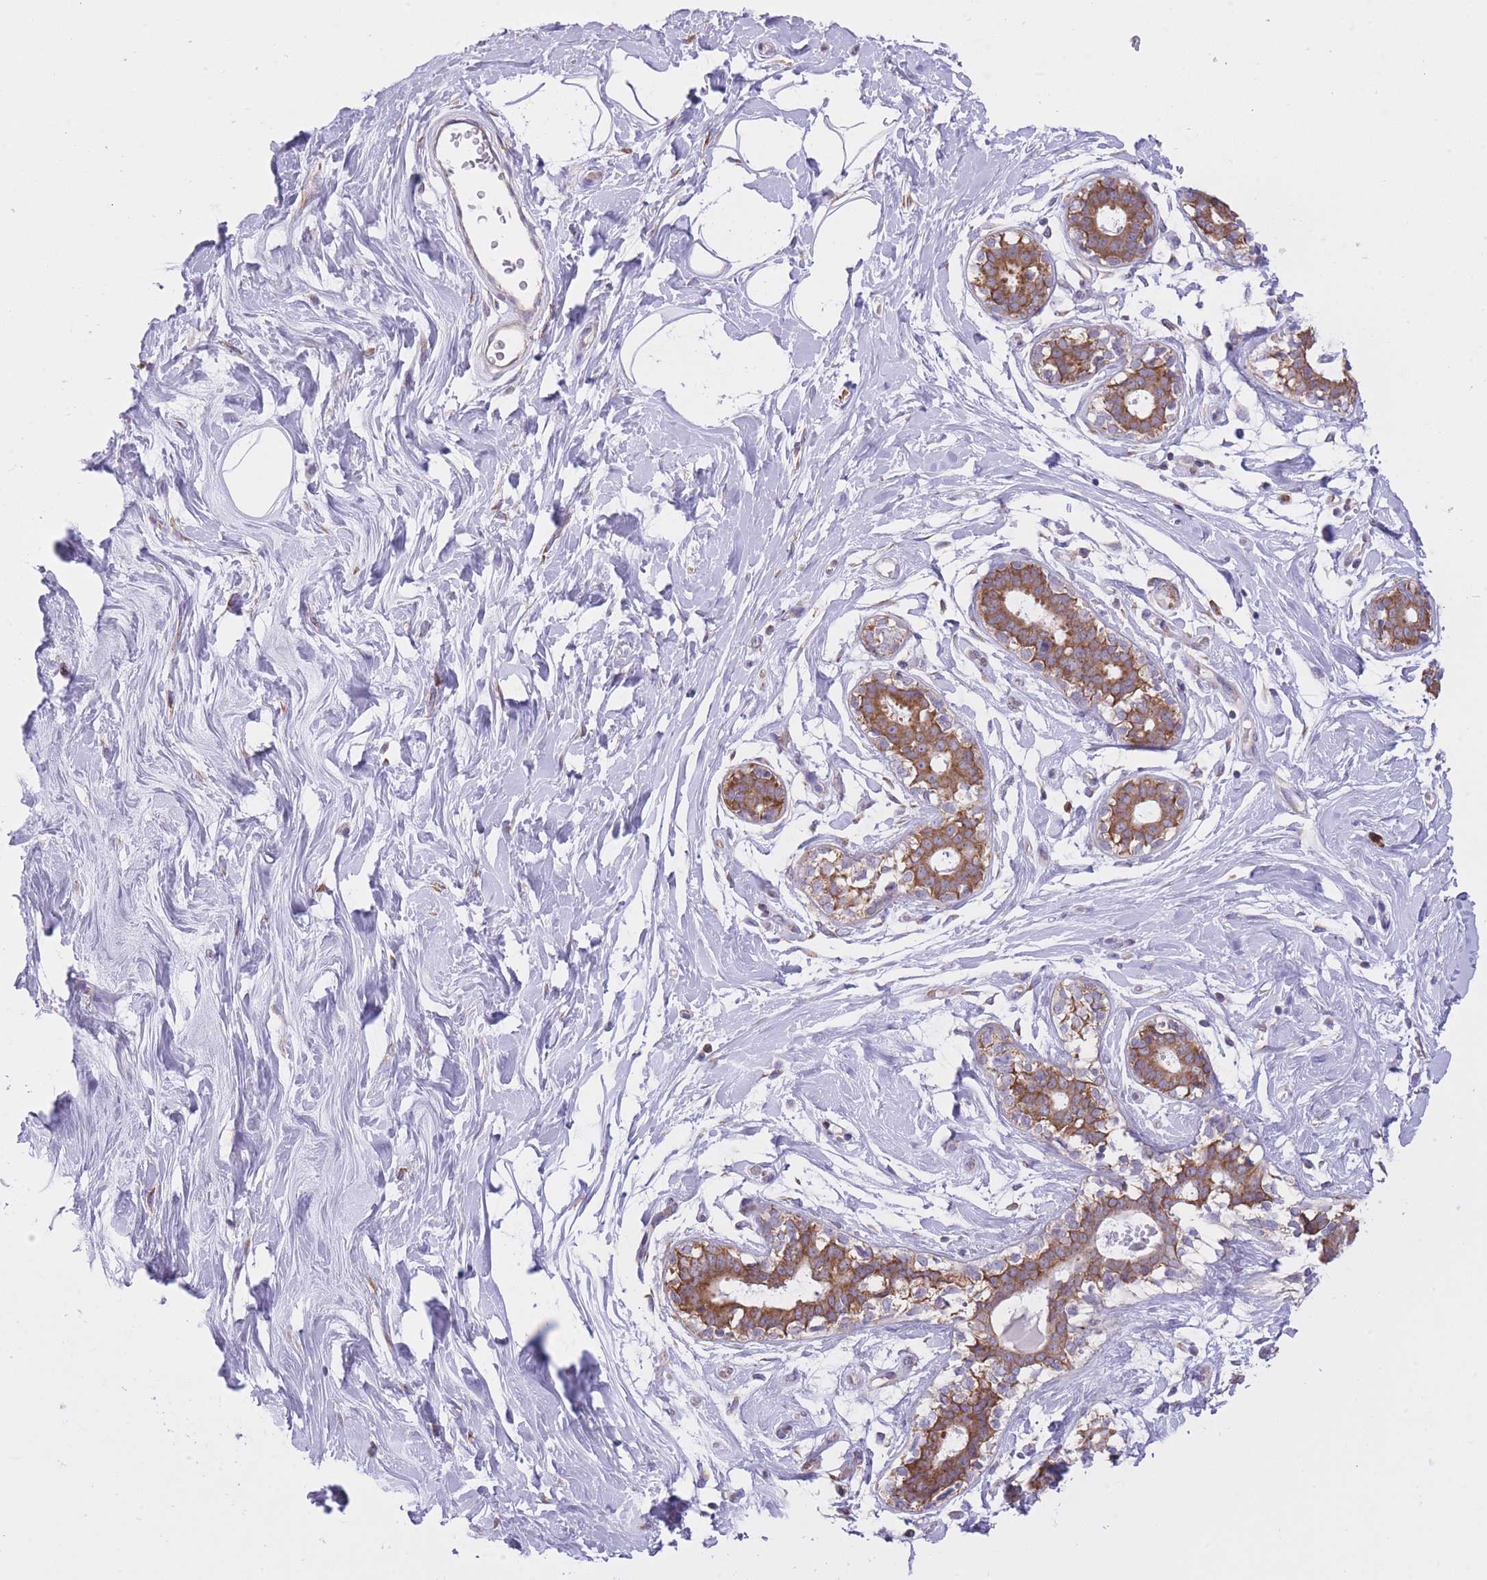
{"staining": {"intensity": "negative", "quantity": "none", "location": "none"}, "tissue": "adipose tissue", "cell_type": "Adipocytes", "image_type": "normal", "snomed": [{"axis": "morphology", "description": "Normal tissue, NOS"}, {"axis": "topography", "description": "Breast"}], "caption": "The micrograph reveals no staining of adipocytes in benign adipose tissue.", "gene": "ZNF501", "patient": {"sex": "female", "age": 26}}